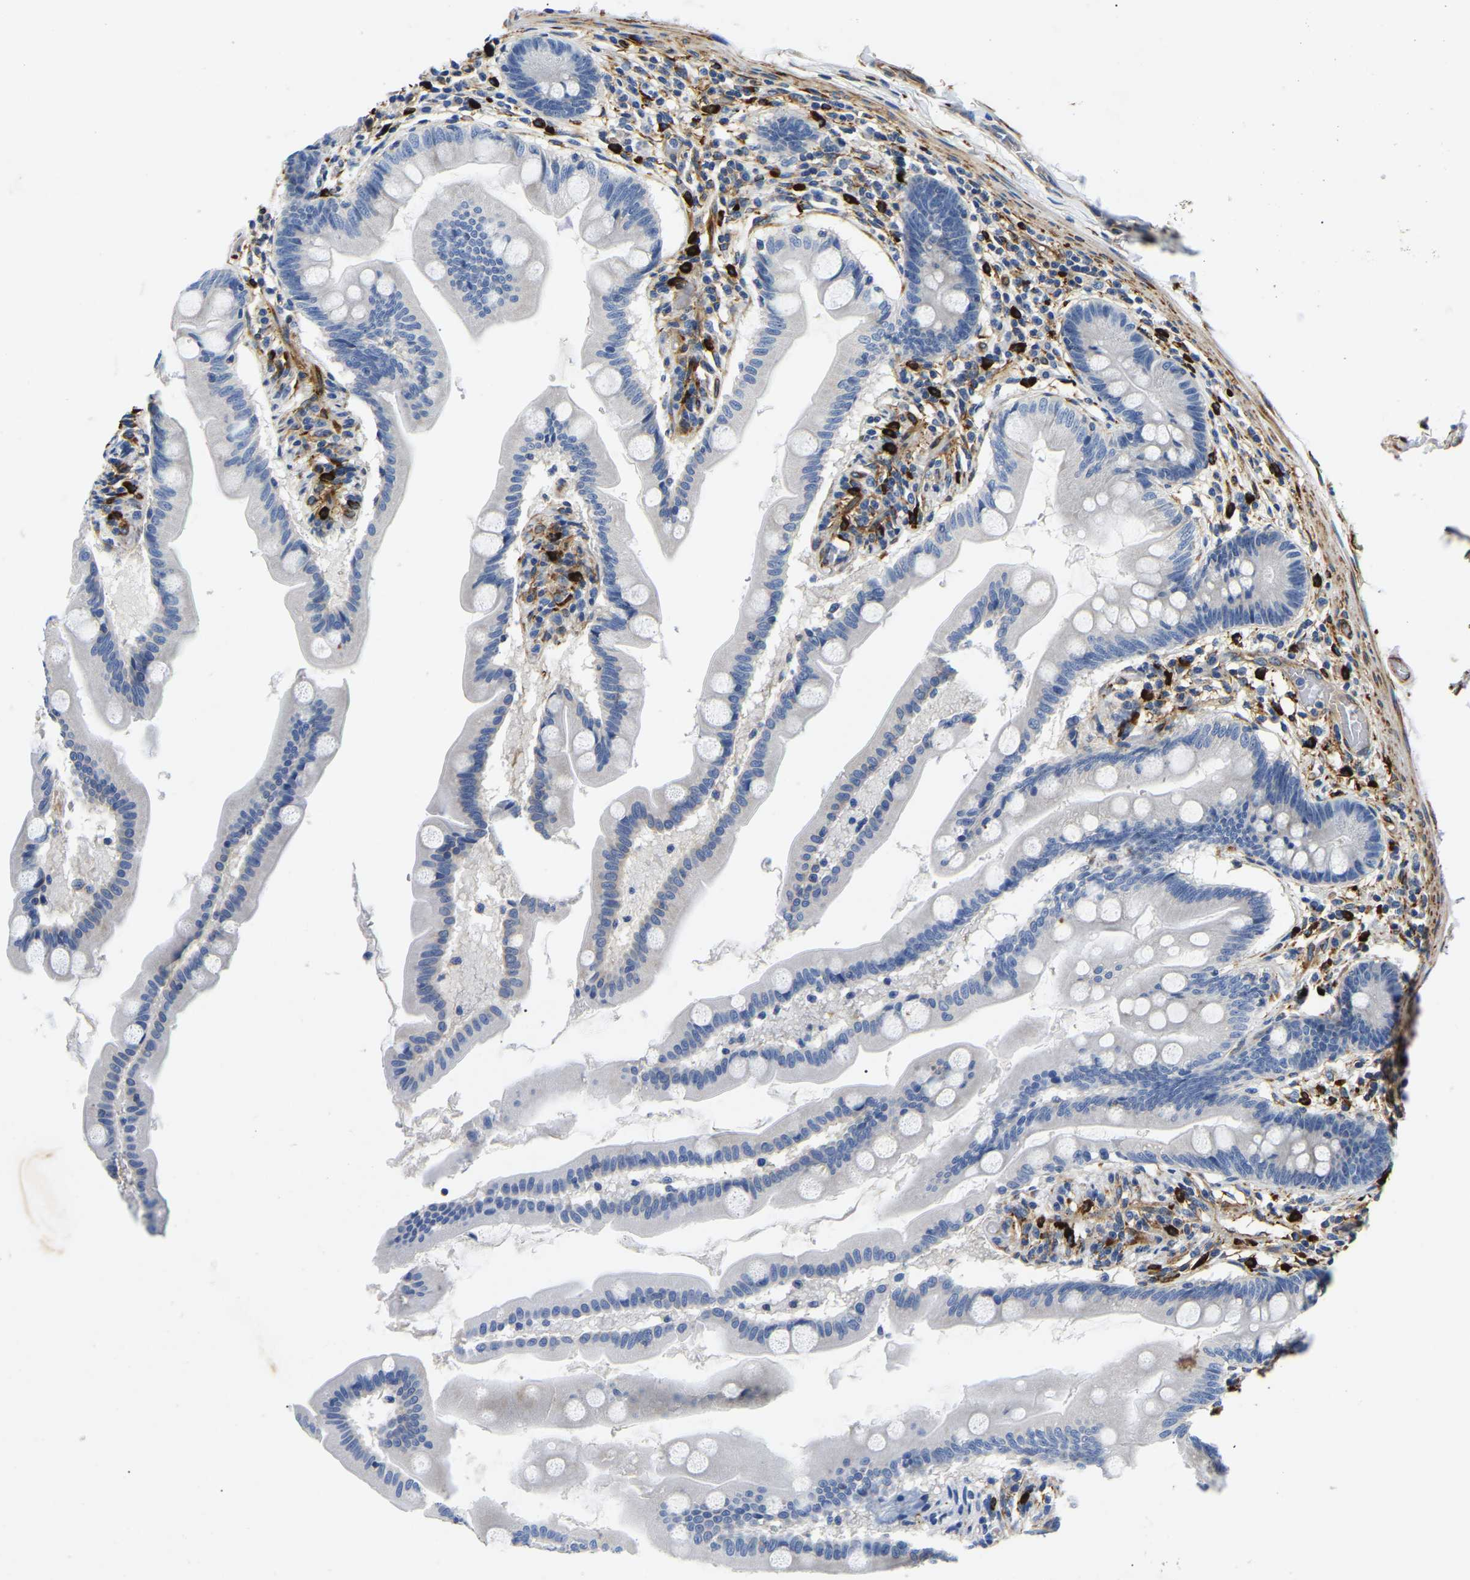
{"staining": {"intensity": "negative", "quantity": "none", "location": "none"}, "tissue": "small intestine", "cell_type": "Glandular cells", "image_type": "normal", "snomed": [{"axis": "morphology", "description": "Normal tissue, NOS"}, {"axis": "topography", "description": "Small intestine"}], "caption": "Immunohistochemical staining of unremarkable human small intestine demonstrates no significant staining in glandular cells.", "gene": "DUSP8", "patient": {"sex": "female", "age": 56}}